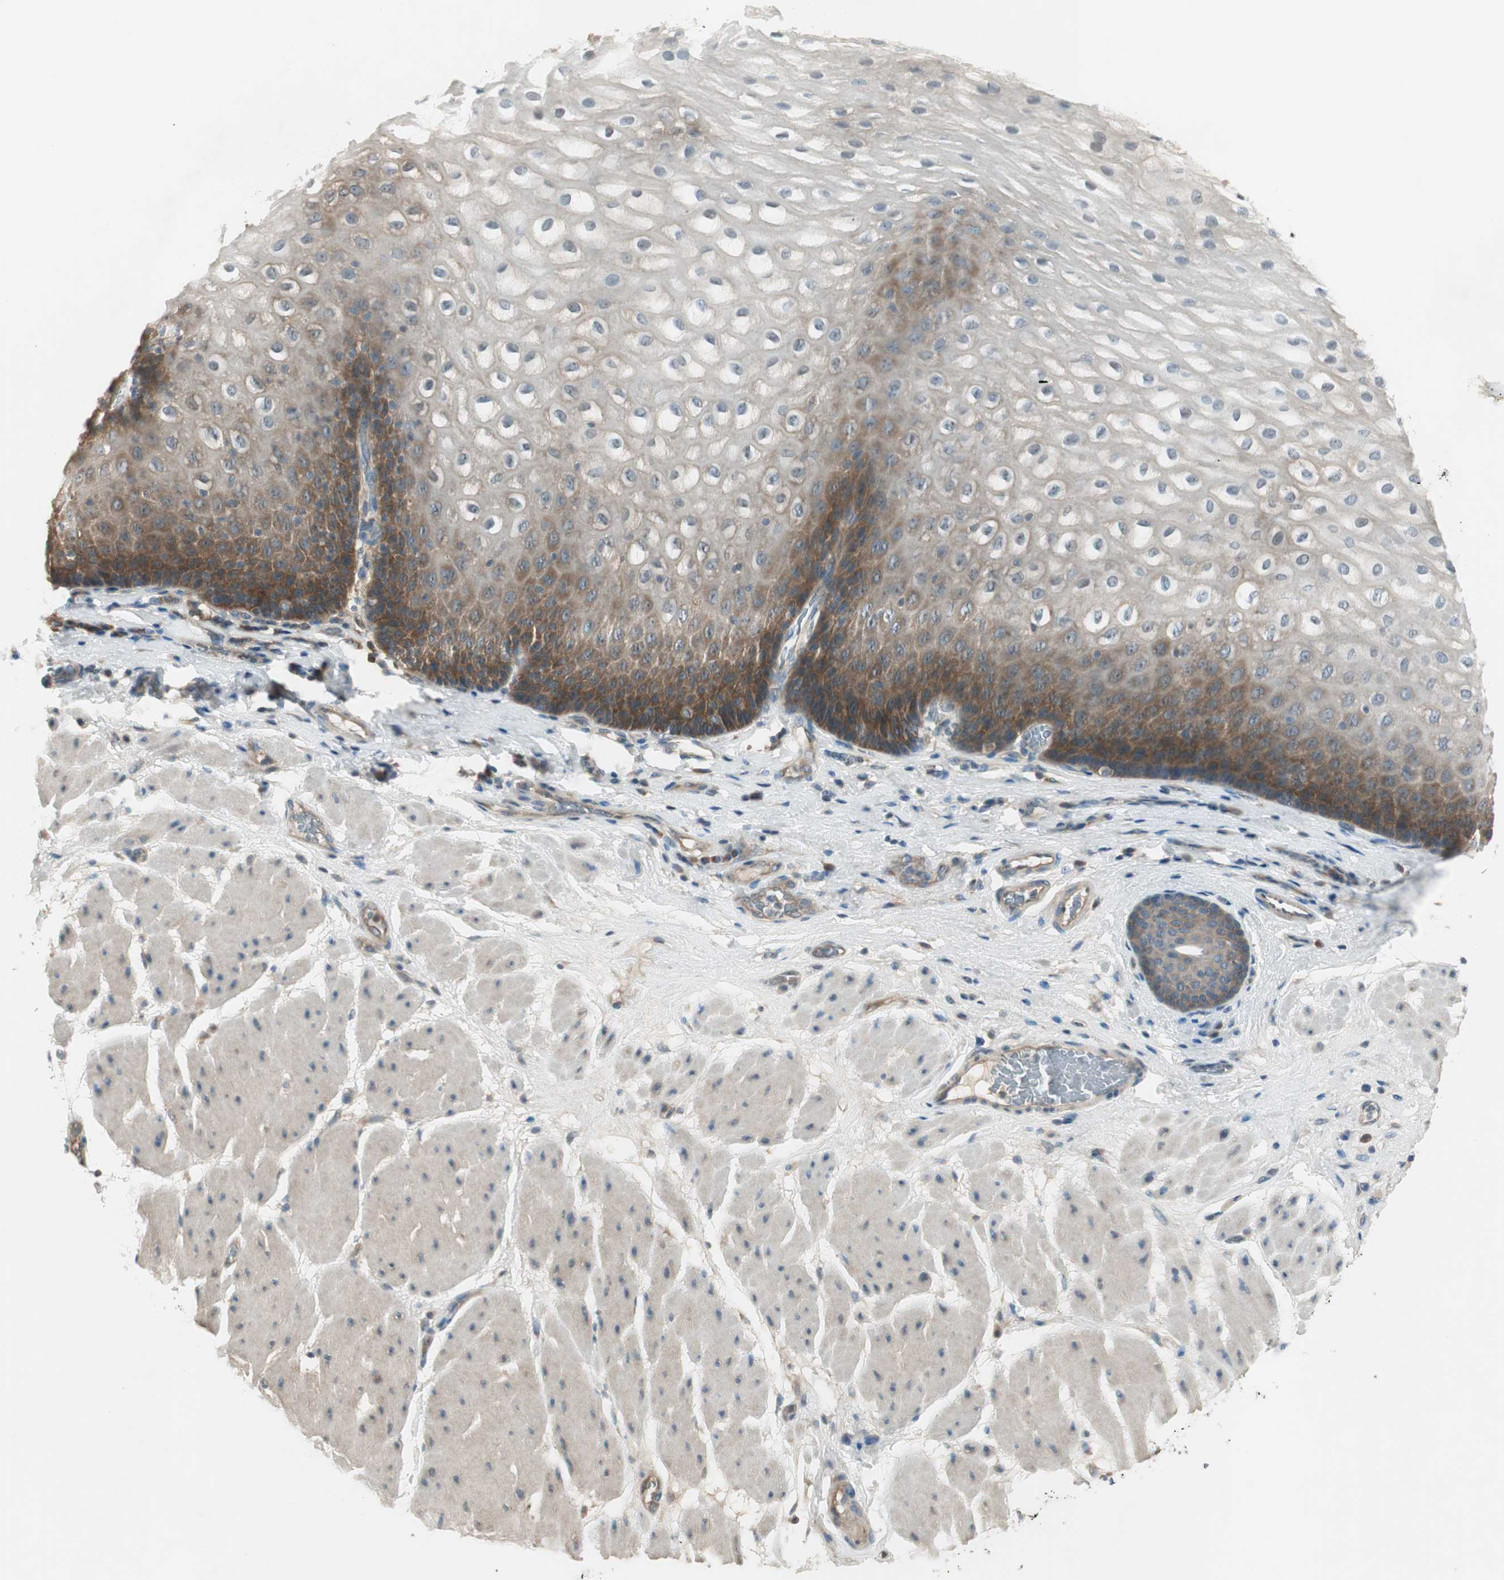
{"staining": {"intensity": "weak", "quantity": "<25%", "location": "cytoplasmic/membranous"}, "tissue": "esophagus", "cell_type": "Squamous epithelial cells", "image_type": "normal", "snomed": [{"axis": "morphology", "description": "Normal tissue, NOS"}, {"axis": "topography", "description": "Esophagus"}], "caption": "Histopathology image shows no protein staining in squamous epithelial cells of benign esophagus.", "gene": "IPO5", "patient": {"sex": "male", "age": 48}}